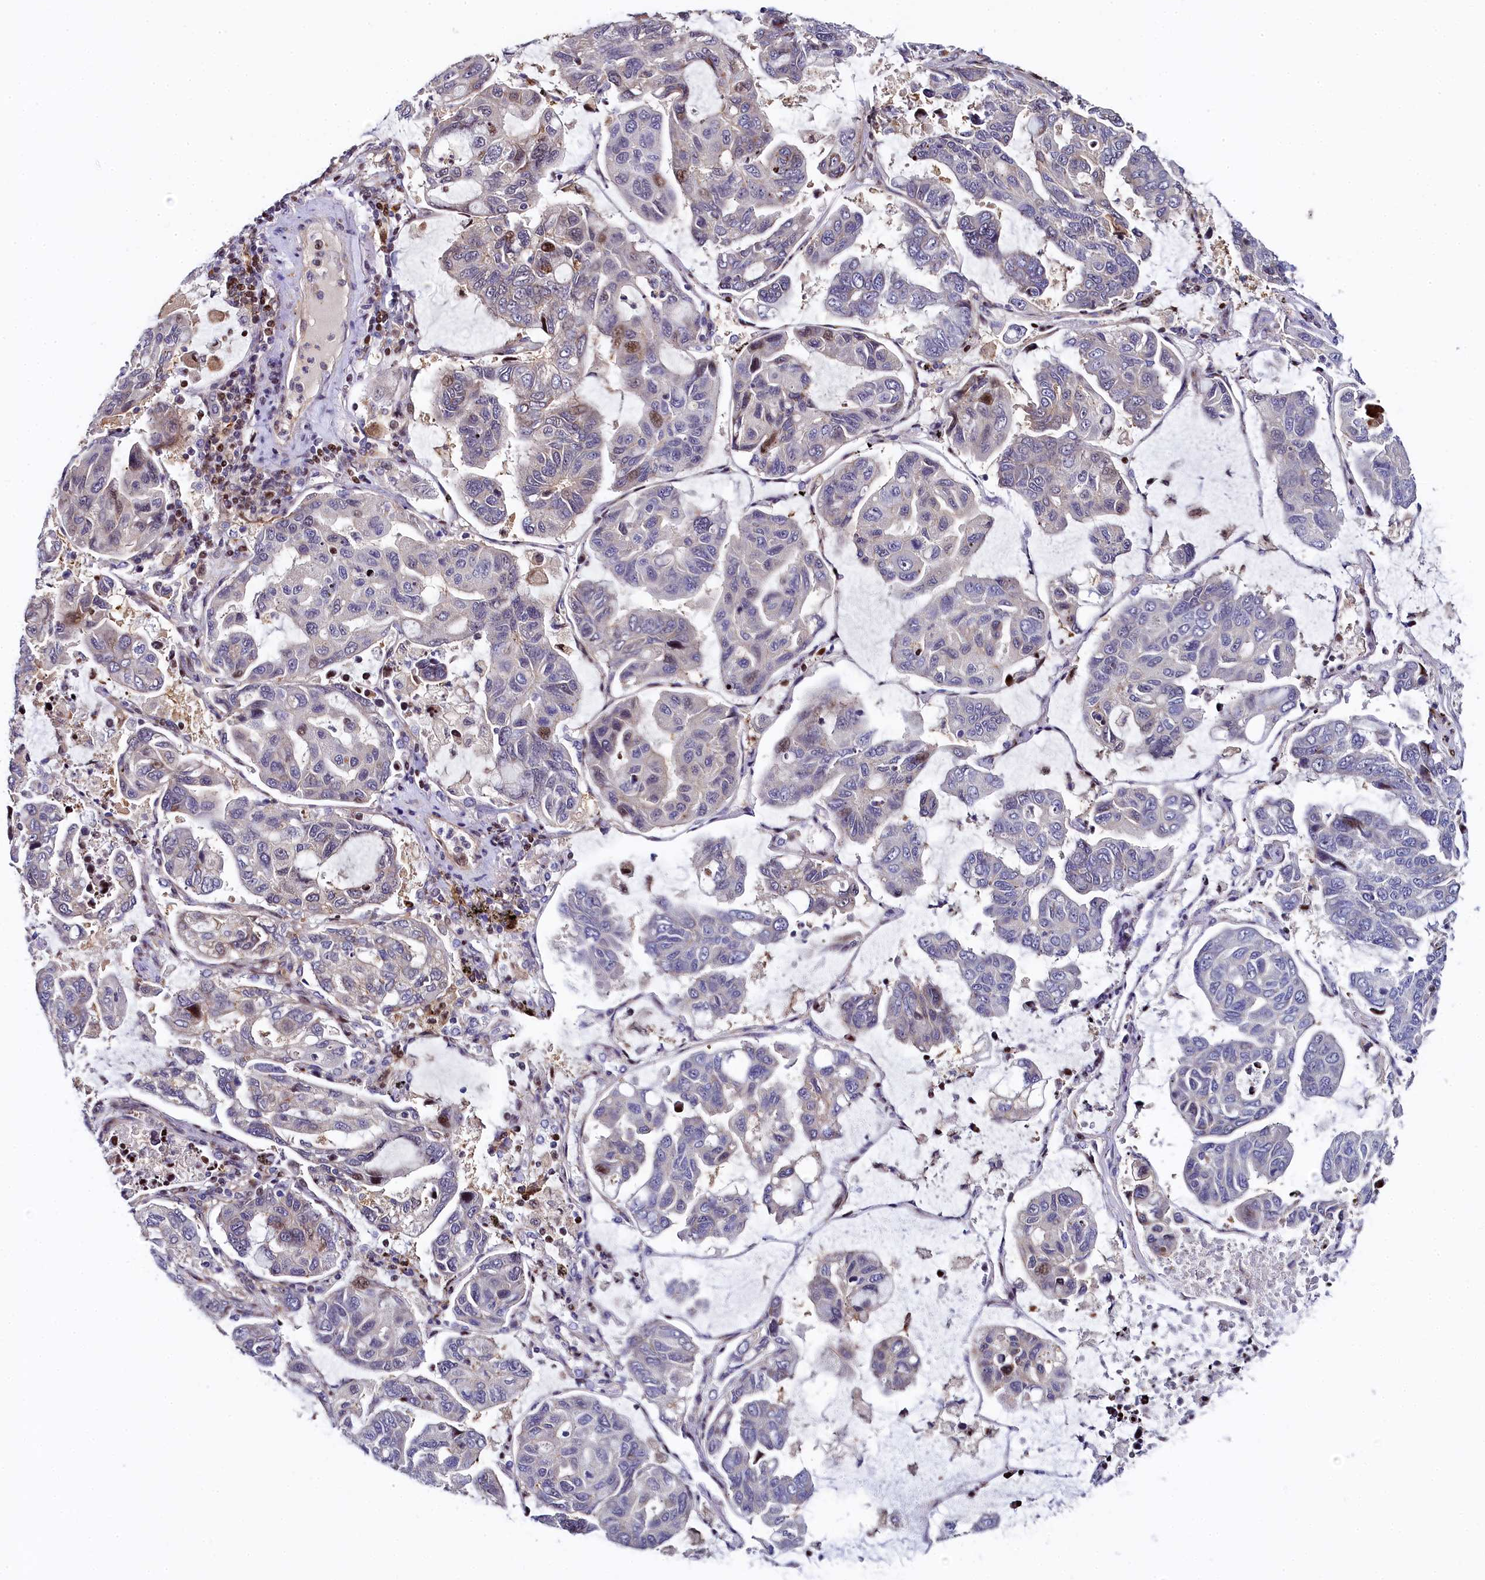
{"staining": {"intensity": "moderate", "quantity": "<25%", "location": "nuclear"}, "tissue": "lung cancer", "cell_type": "Tumor cells", "image_type": "cancer", "snomed": [{"axis": "morphology", "description": "Adenocarcinoma, NOS"}, {"axis": "topography", "description": "Lung"}], "caption": "Immunohistochemical staining of human lung adenocarcinoma demonstrates low levels of moderate nuclear protein staining in approximately <25% of tumor cells.", "gene": "TGDS", "patient": {"sex": "male", "age": 64}}